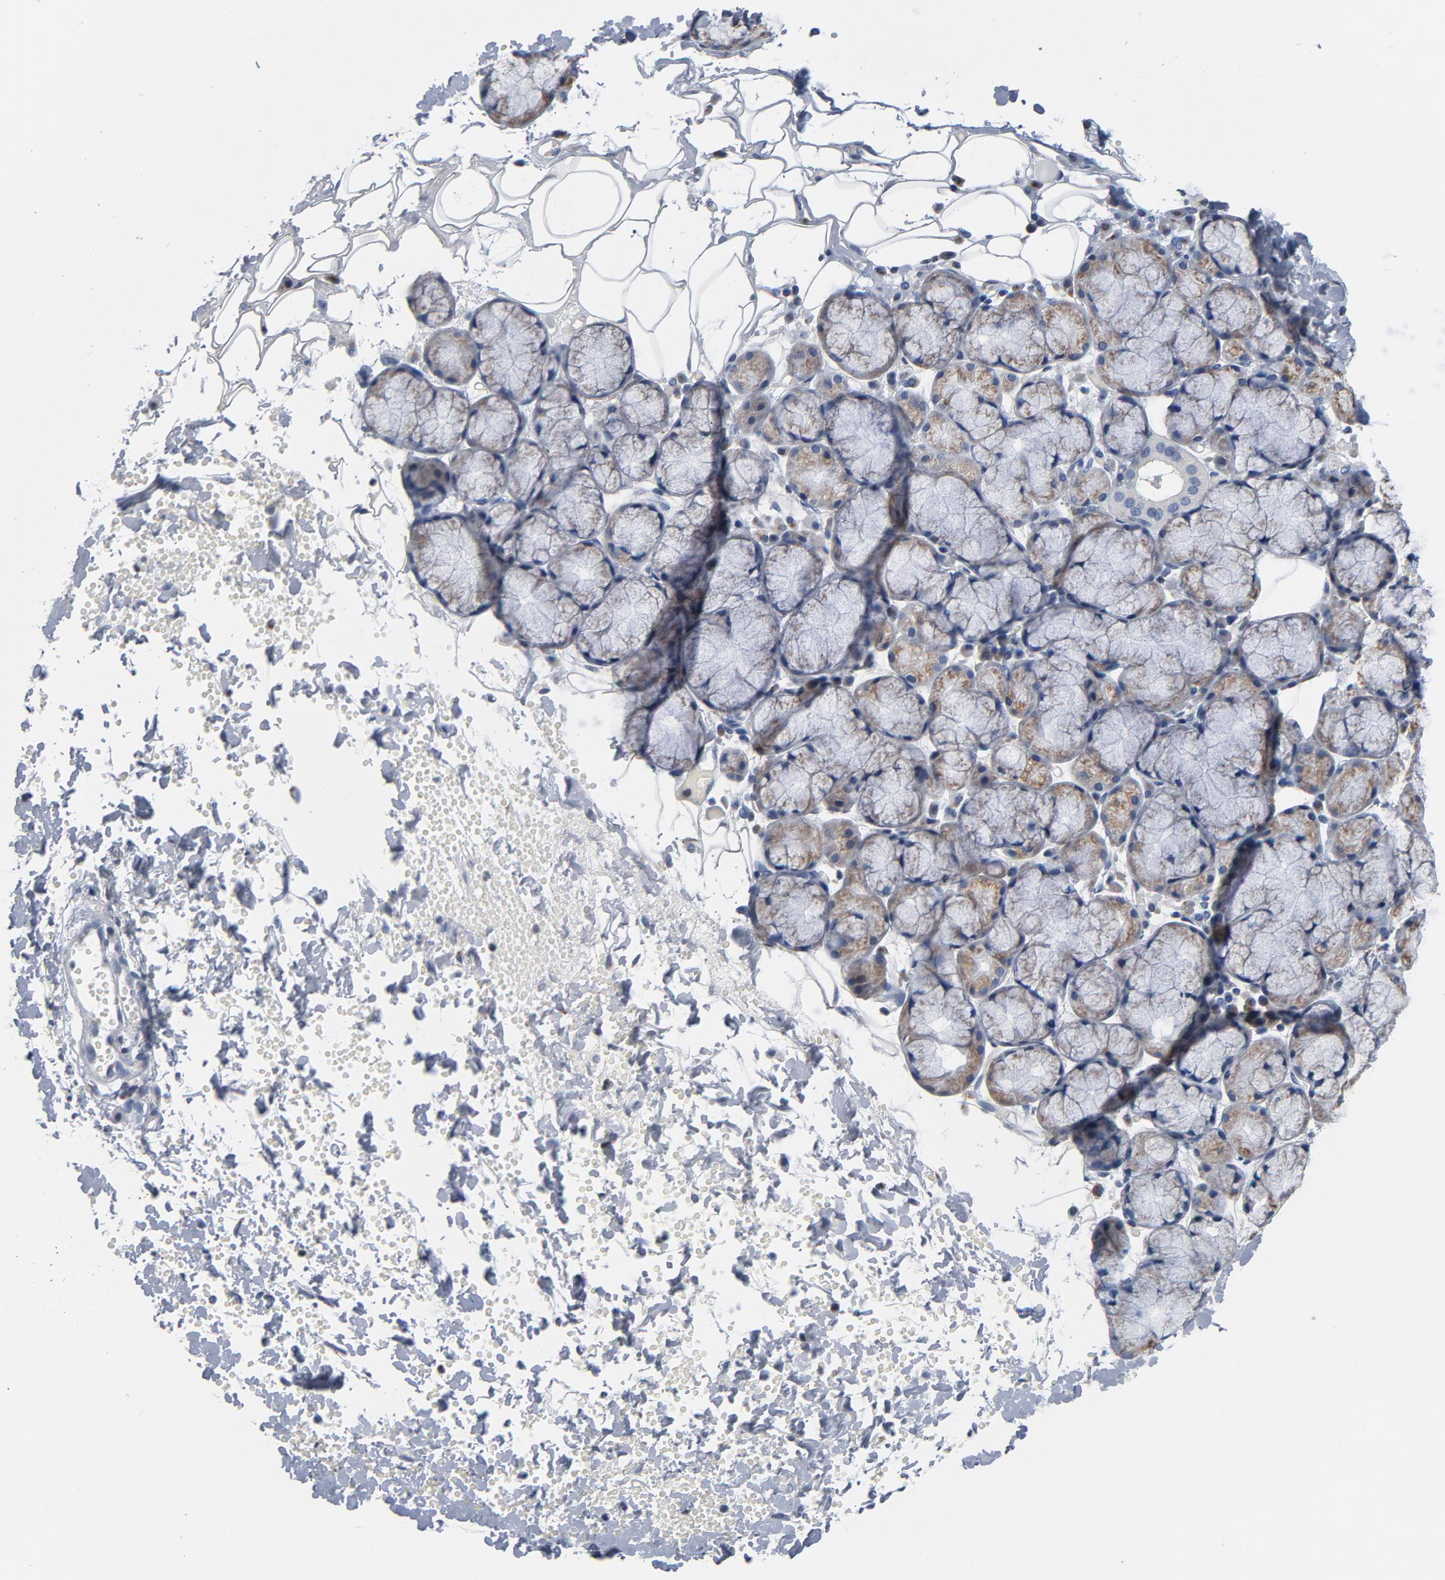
{"staining": {"intensity": "moderate", "quantity": ">75%", "location": "cytoplasmic/membranous"}, "tissue": "salivary gland", "cell_type": "Glandular cells", "image_type": "normal", "snomed": [{"axis": "morphology", "description": "Normal tissue, NOS"}, {"axis": "topography", "description": "Skeletal muscle"}, {"axis": "topography", "description": "Oral tissue"}, {"axis": "topography", "description": "Salivary gland"}, {"axis": "topography", "description": "Peripheral nerve tissue"}], "caption": "Protein staining of benign salivary gland displays moderate cytoplasmic/membranous positivity in about >75% of glandular cells. The protein is stained brown, and the nuclei are stained in blue (DAB (3,3'-diaminobenzidine) IHC with brightfield microscopy, high magnification).", "gene": "YIPF6", "patient": {"sex": "male", "age": 54}}